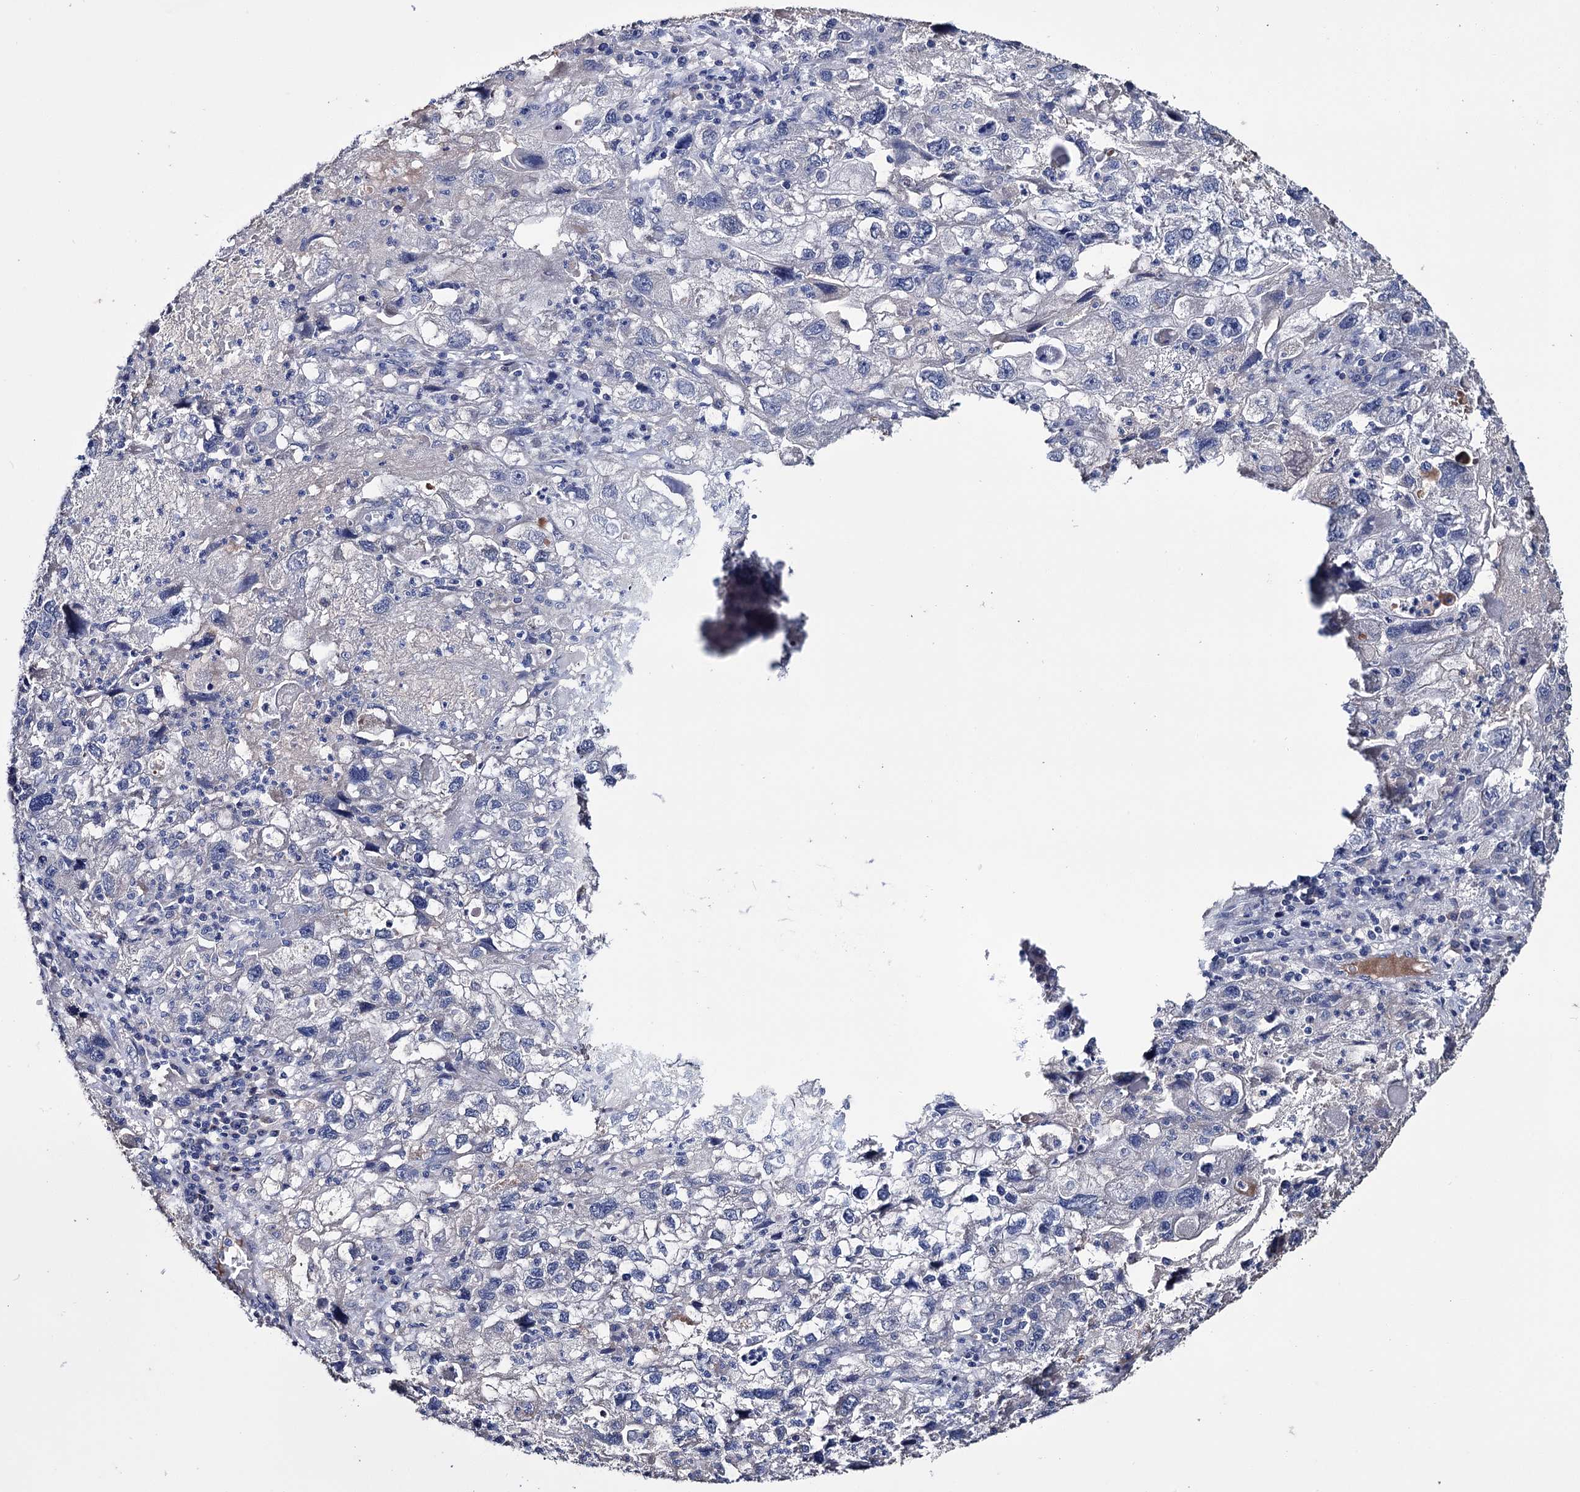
{"staining": {"intensity": "negative", "quantity": "none", "location": "none"}, "tissue": "endometrial cancer", "cell_type": "Tumor cells", "image_type": "cancer", "snomed": [{"axis": "morphology", "description": "Adenocarcinoma, NOS"}, {"axis": "topography", "description": "Endometrium"}], "caption": "Adenocarcinoma (endometrial) was stained to show a protein in brown. There is no significant staining in tumor cells.", "gene": "EPB41L5", "patient": {"sex": "female", "age": 49}}